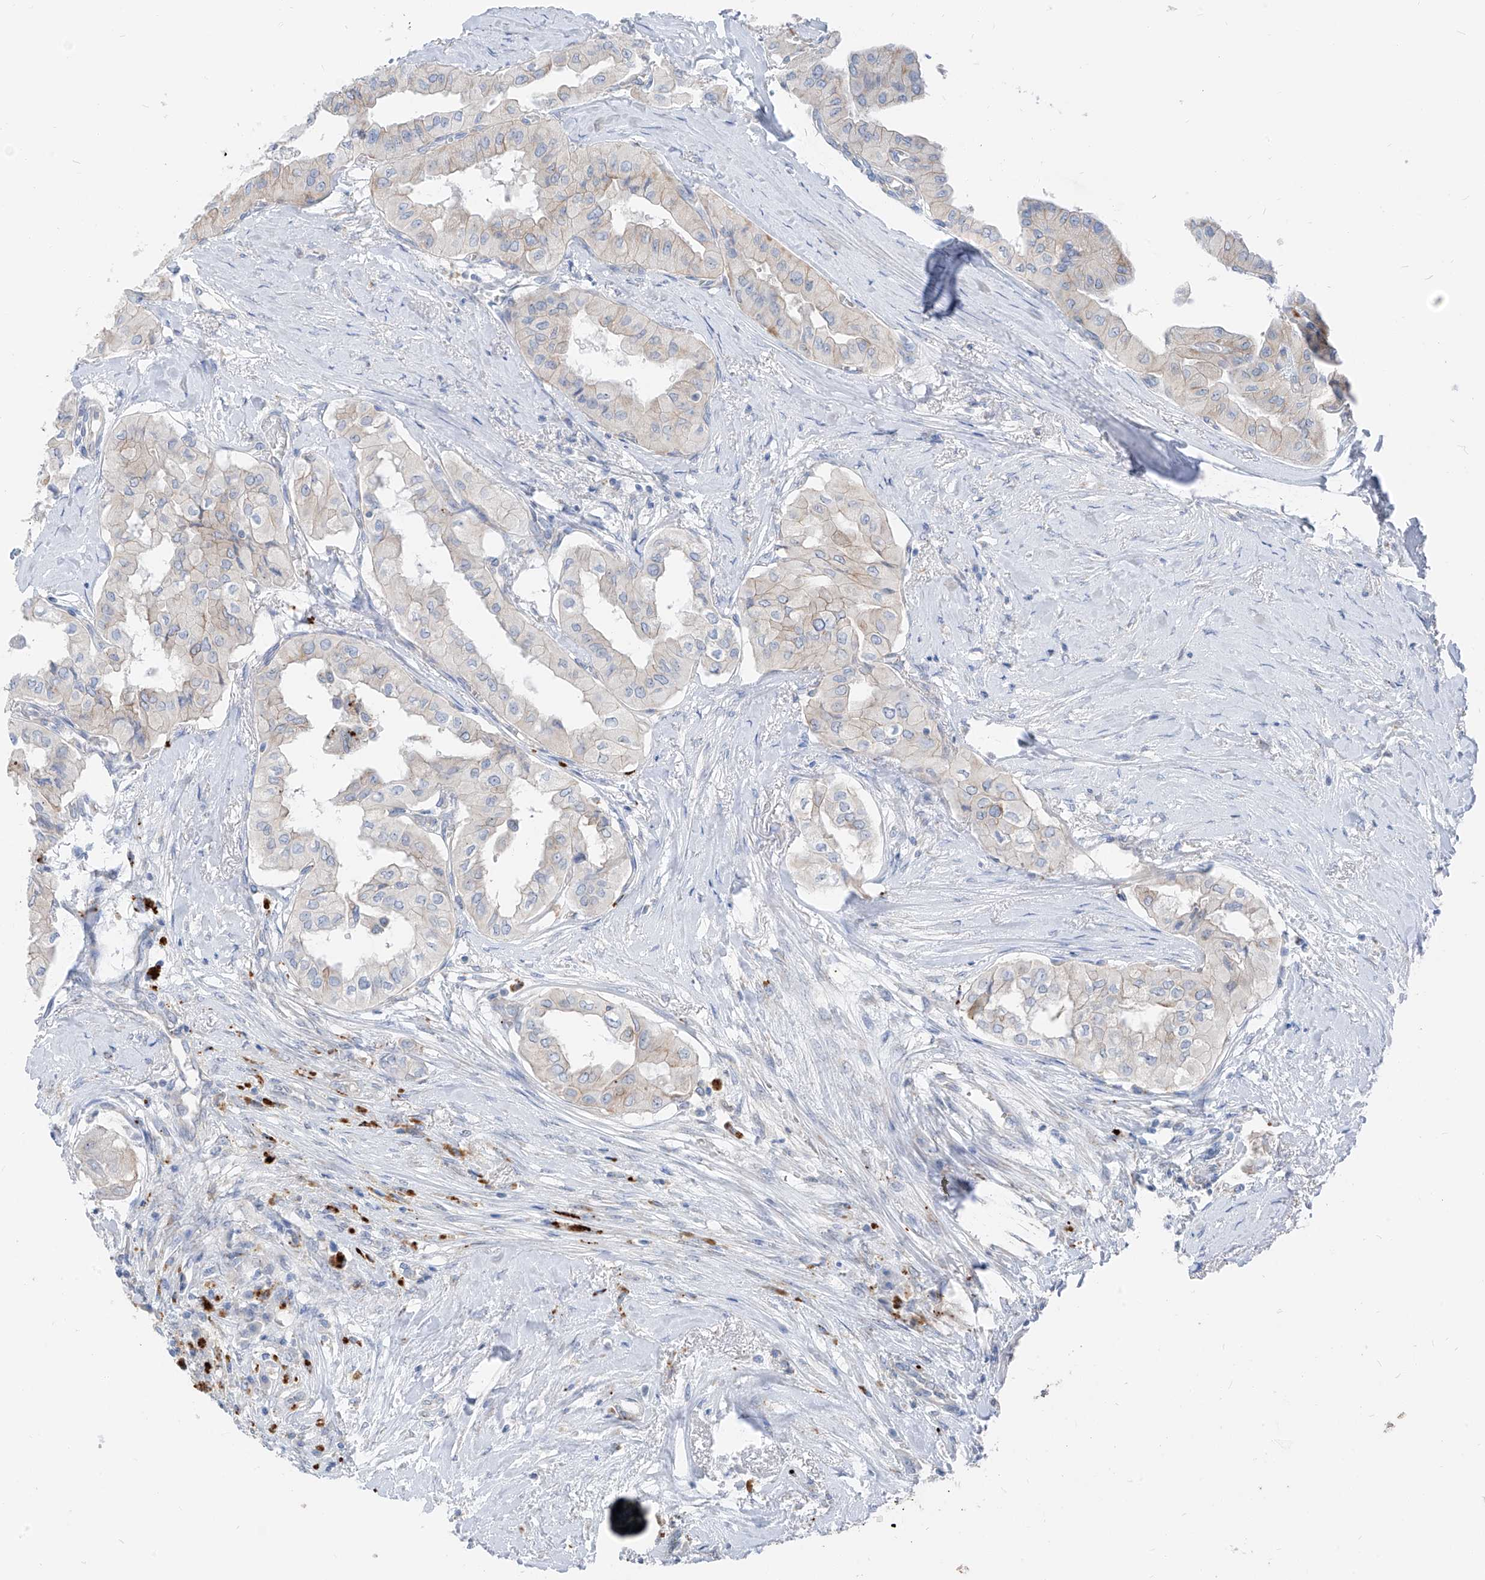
{"staining": {"intensity": "weak", "quantity": "<25%", "location": "cytoplasmic/membranous"}, "tissue": "thyroid cancer", "cell_type": "Tumor cells", "image_type": "cancer", "snomed": [{"axis": "morphology", "description": "Papillary adenocarcinoma, NOS"}, {"axis": "topography", "description": "Thyroid gland"}], "caption": "There is no significant staining in tumor cells of thyroid papillary adenocarcinoma.", "gene": "GPR137C", "patient": {"sex": "female", "age": 59}}